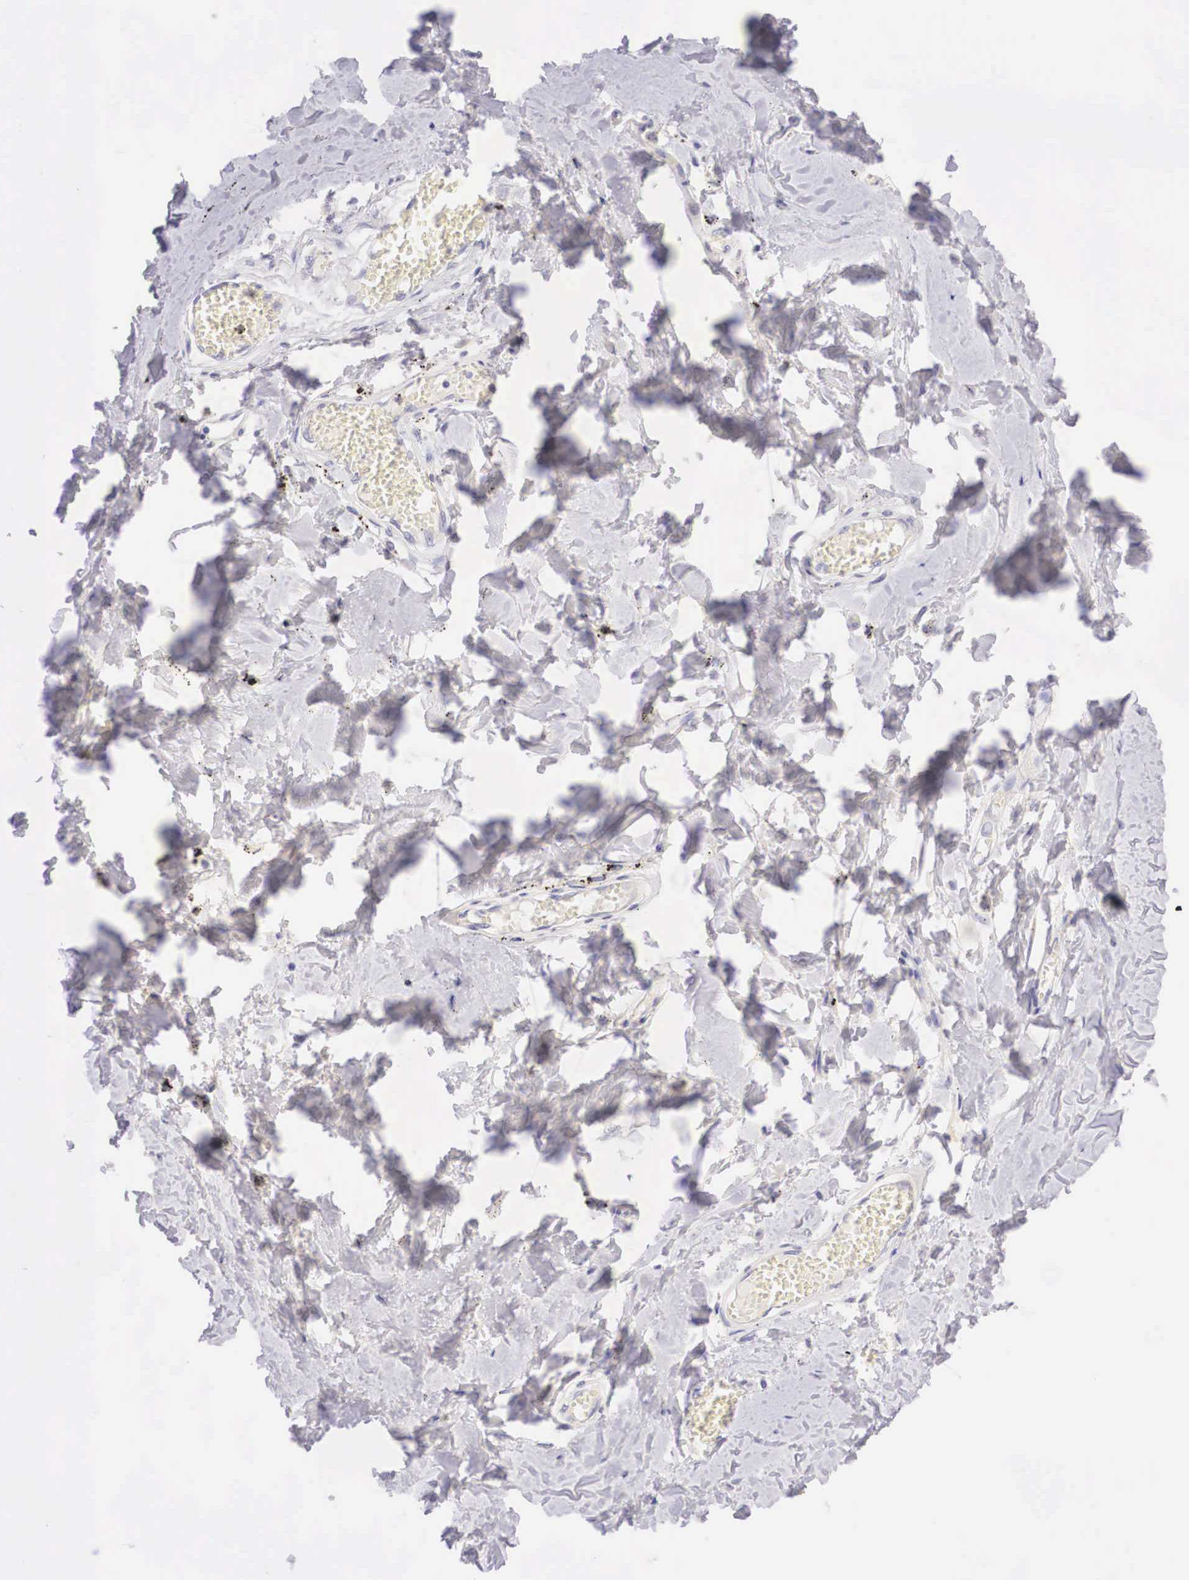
{"staining": {"intensity": "weak", "quantity": "<25%", "location": "cytoplasmic/membranous"}, "tissue": "adipose tissue", "cell_type": "Adipocytes", "image_type": "normal", "snomed": [{"axis": "morphology", "description": "Normal tissue, NOS"}, {"axis": "morphology", "description": "Sarcoma, NOS"}, {"axis": "topography", "description": "Skin"}, {"axis": "topography", "description": "Soft tissue"}], "caption": "Immunohistochemistry (IHC) of normal adipose tissue shows no staining in adipocytes.", "gene": "BCL6", "patient": {"sex": "female", "age": 51}}